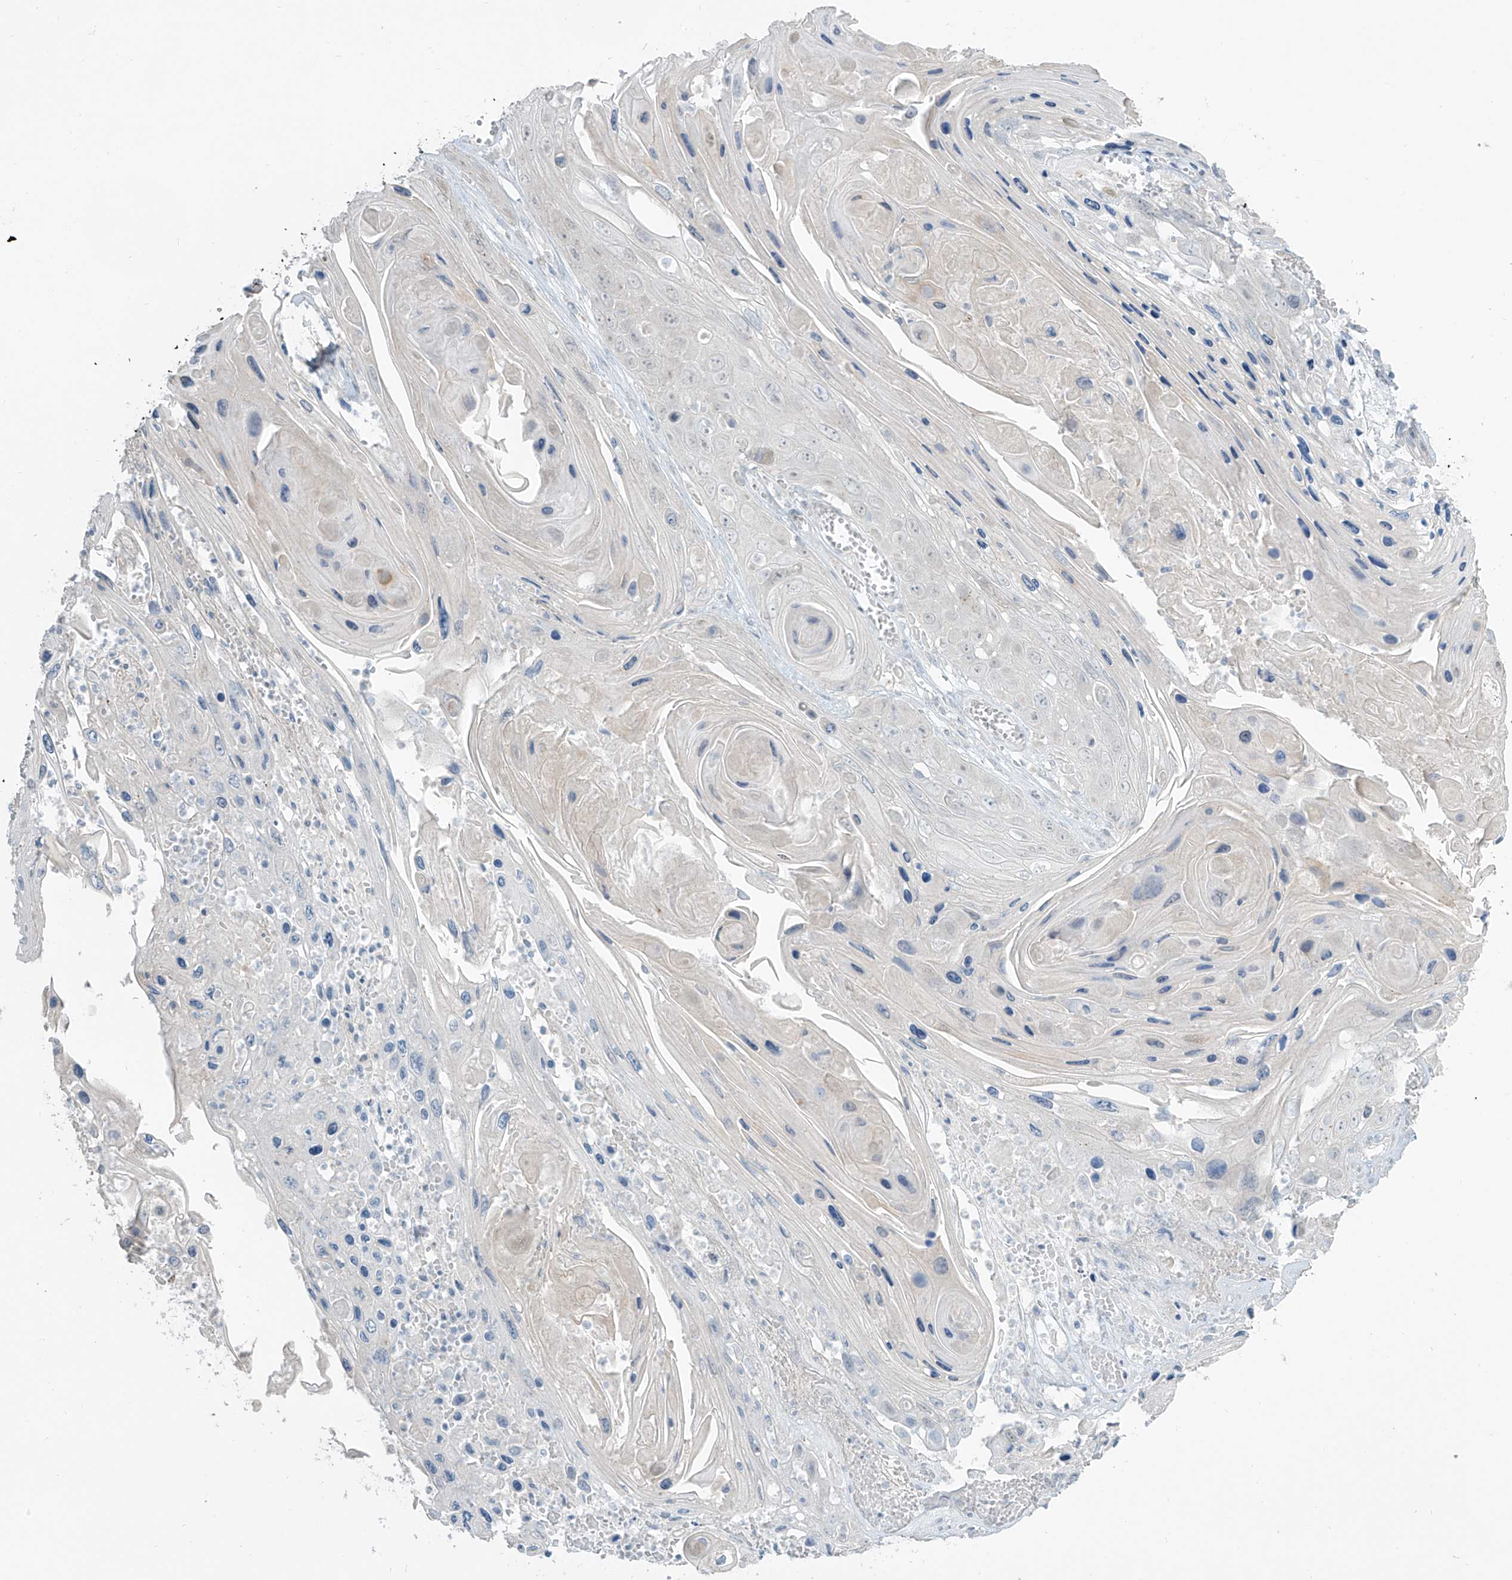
{"staining": {"intensity": "negative", "quantity": "none", "location": "none"}, "tissue": "skin cancer", "cell_type": "Tumor cells", "image_type": "cancer", "snomed": [{"axis": "morphology", "description": "Squamous cell carcinoma, NOS"}, {"axis": "topography", "description": "Skin"}], "caption": "Skin cancer (squamous cell carcinoma) was stained to show a protein in brown. There is no significant expression in tumor cells.", "gene": "PRDM6", "patient": {"sex": "male", "age": 55}}